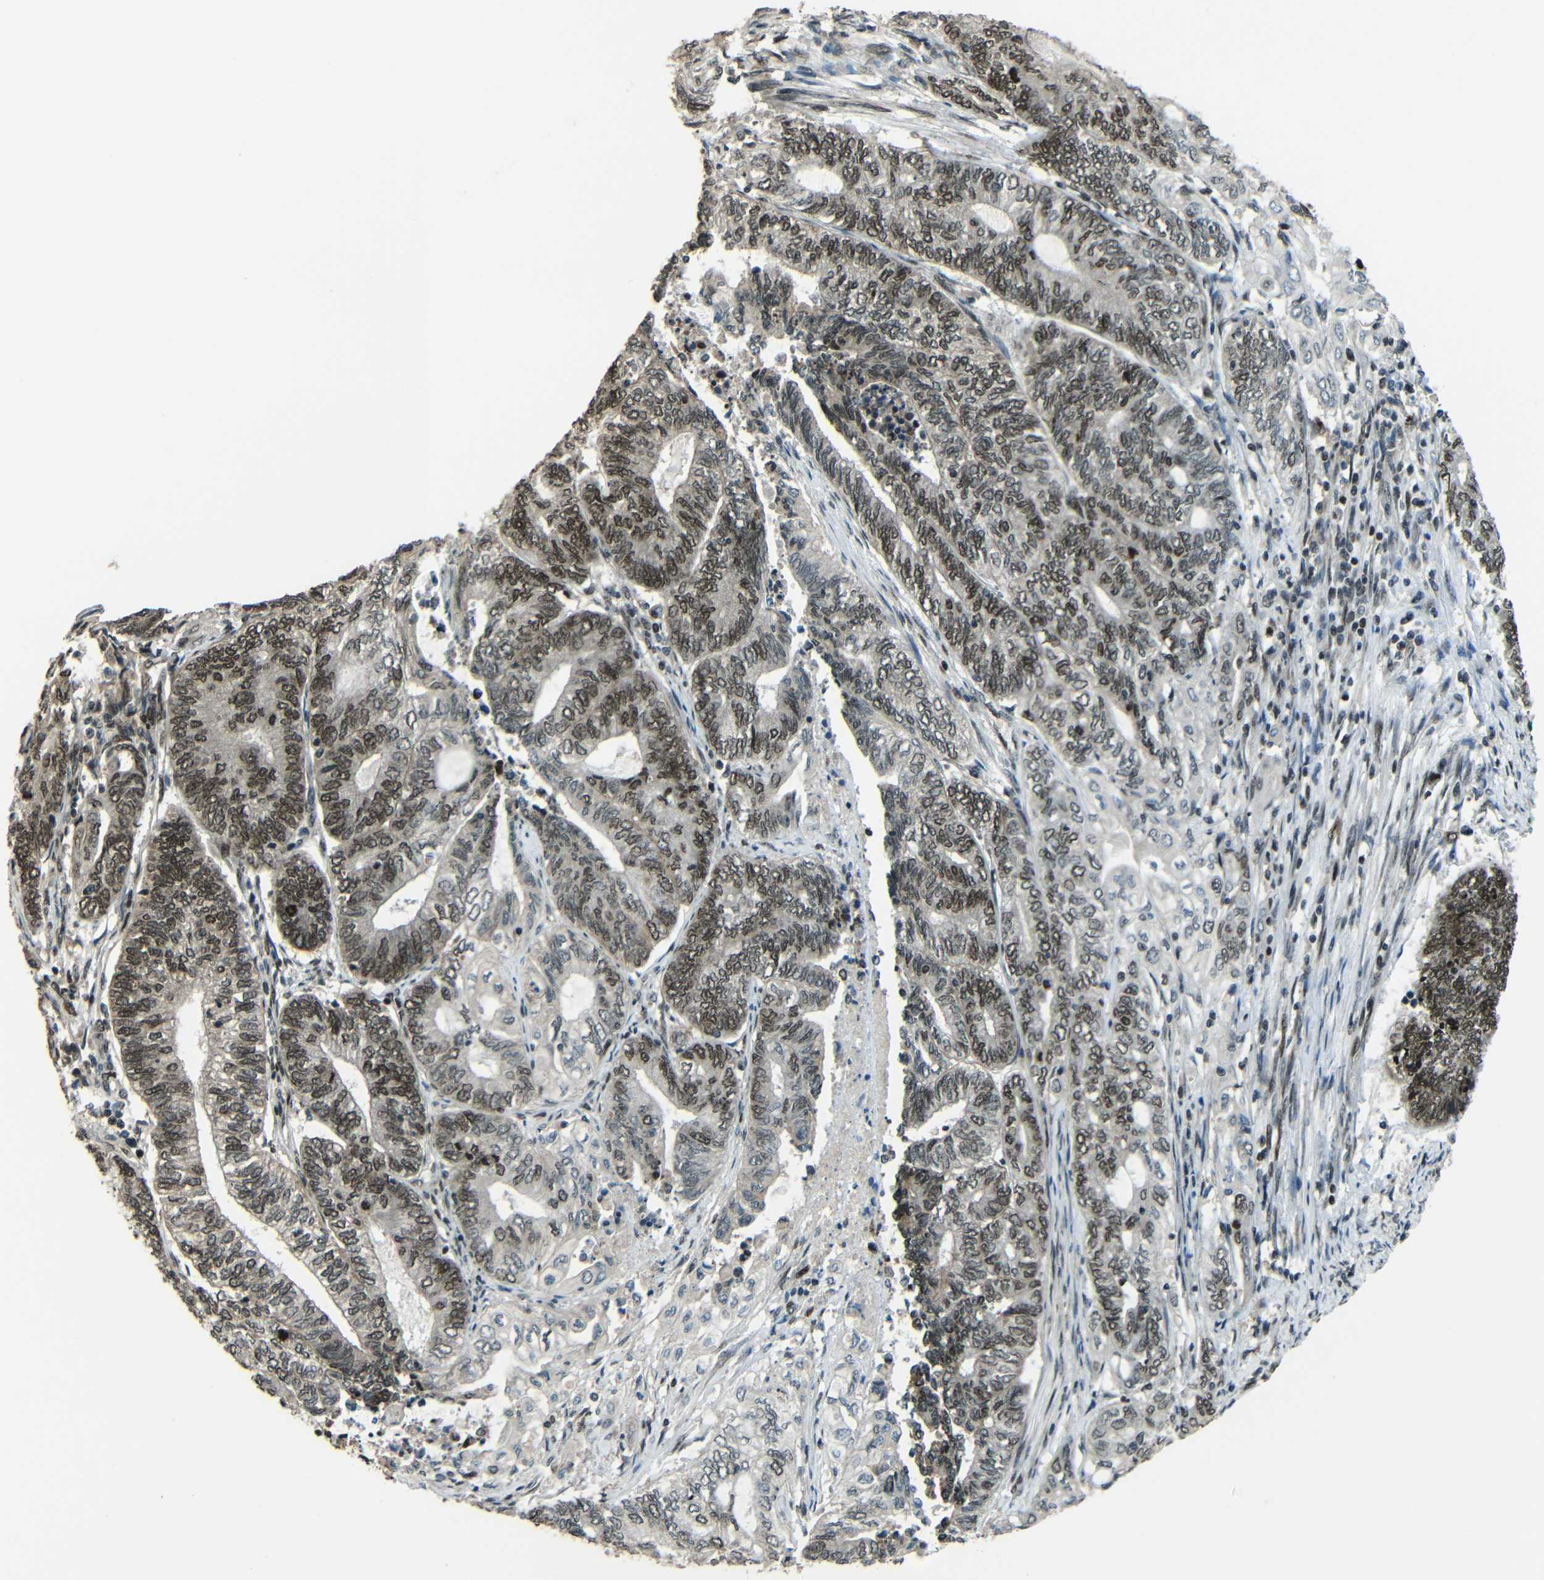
{"staining": {"intensity": "weak", "quantity": "25%-75%", "location": "nuclear"}, "tissue": "endometrial cancer", "cell_type": "Tumor cells", "image_type": "cancer", "snomed": [{"axis": "morphology", "description": "Adenocarcinoma, NOS"}, {"axis": "topography", "description": "Uterus"}, {"axis": "topography", "description": "Endometrium"}], "caption": "Brown immunohistochemical staining in human endometrial cancer (adenocarcinoma) shows weak nuclear staining in about 25%-75% of tumor cells. The protein of interest is stained brown, and the nuclei are stained in blue (DAB IHC with brightfield microscopy, high magnification).", "gene": "PSIP1", "patient": {"sex": "female", "age": 70}}